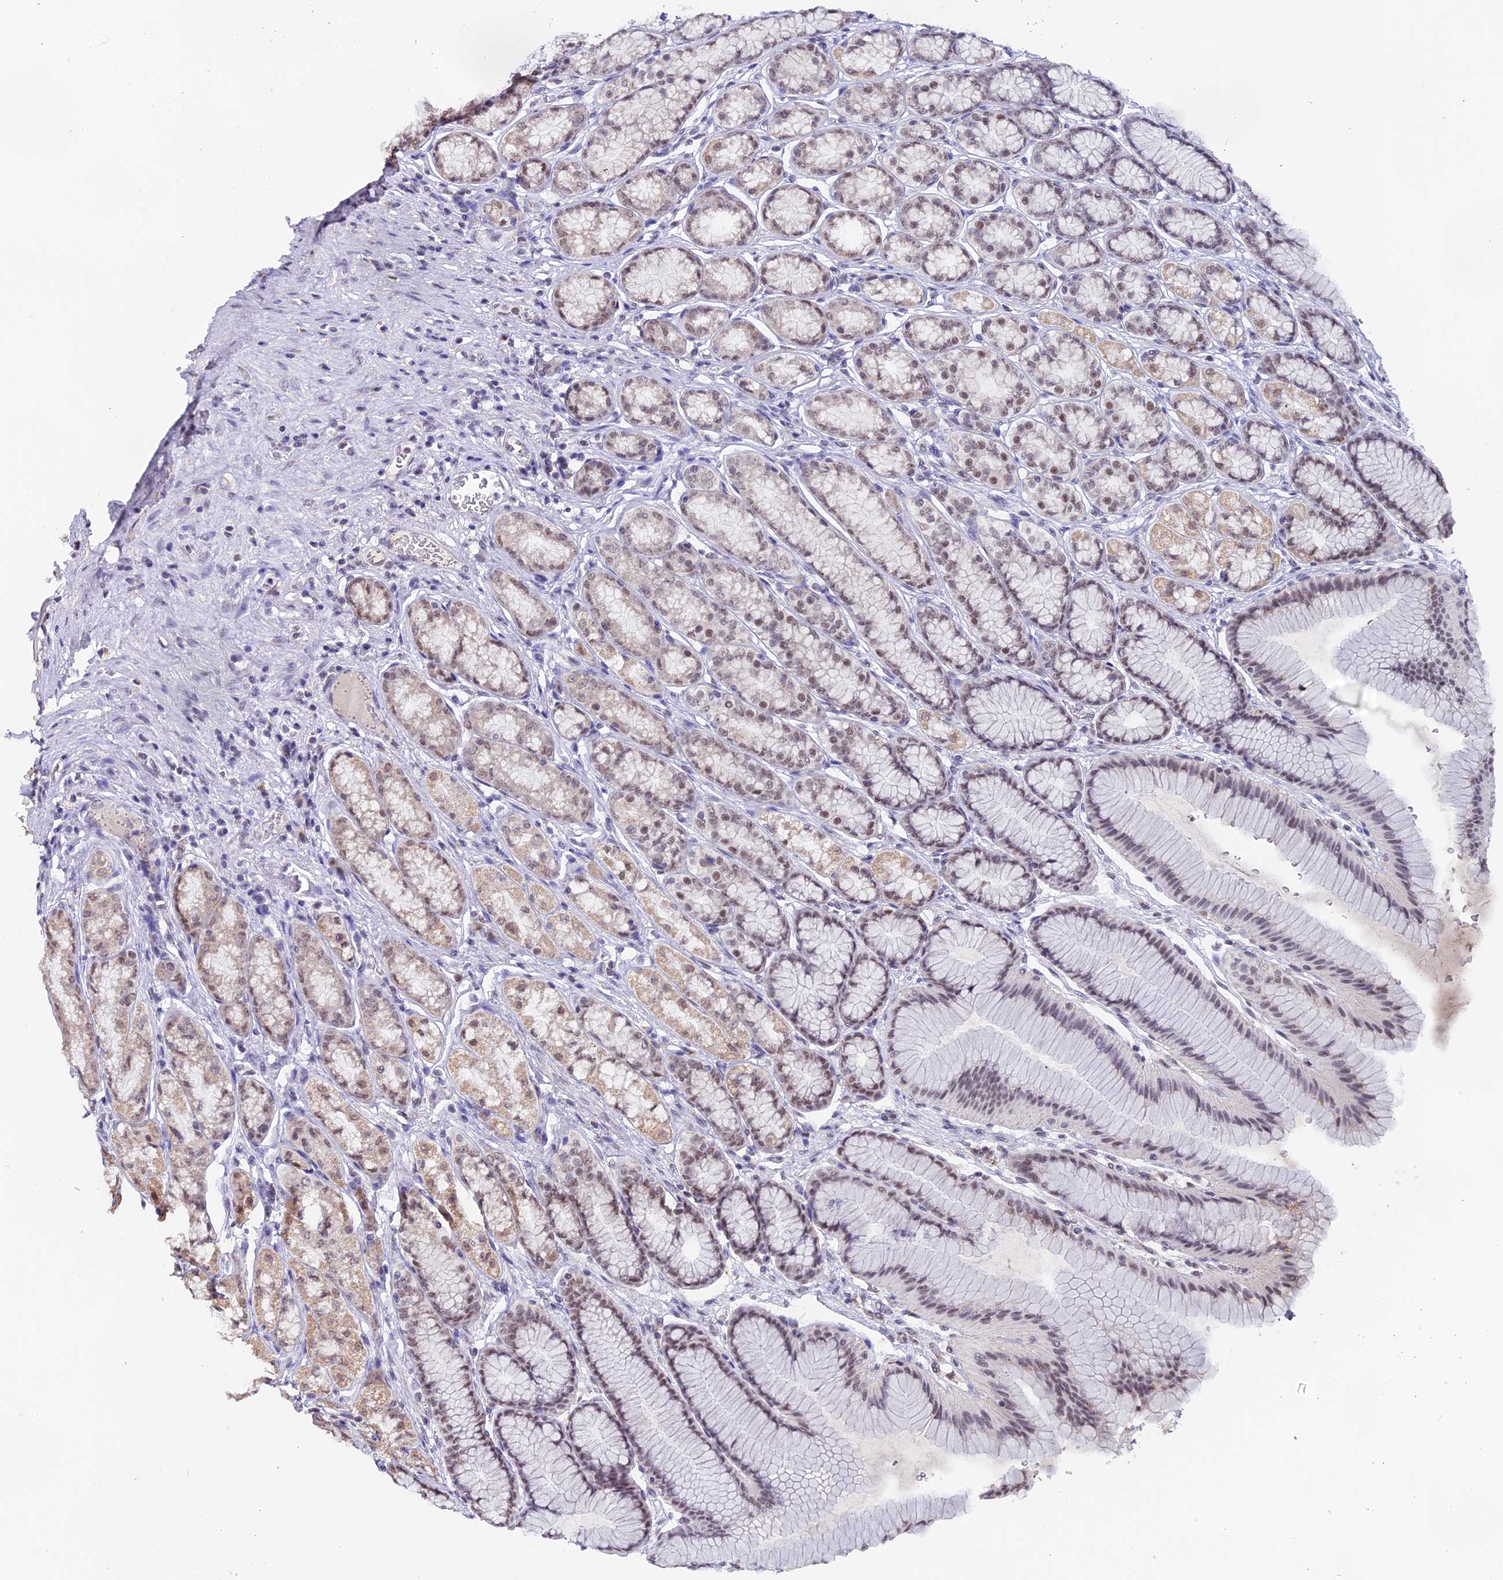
{"staining": {"intensity": "moderate", "quantity": "25%-75%", "location": "cytoplasmic/membranous,nuclear"}, "tissue": "stomach", "cell_type": "Glandular cells", "image_type": "normal", "snomed": [{"axis": "morphology", "description": "Normal tissue, NOS"}, {"axis": "morphology", "description": "Adenocarcinoma, NOS"}, {"axis": "morphology", "description": "Adenocarcinoma, High grade"}, {"axis": "topography", "description": "Stomach, upper"}, {"axis": "topography", "description": "Stomach"}], "caption": "Immunohistochemistry (IHC) of normal human stomach exhibits medium levels of moderate cytoplasmic/membranous,nuclear positivity in approximately 25%-75% of glandular cells.", "gene": "NCBP1", "patient": {"sex": "female", "age": 65}}